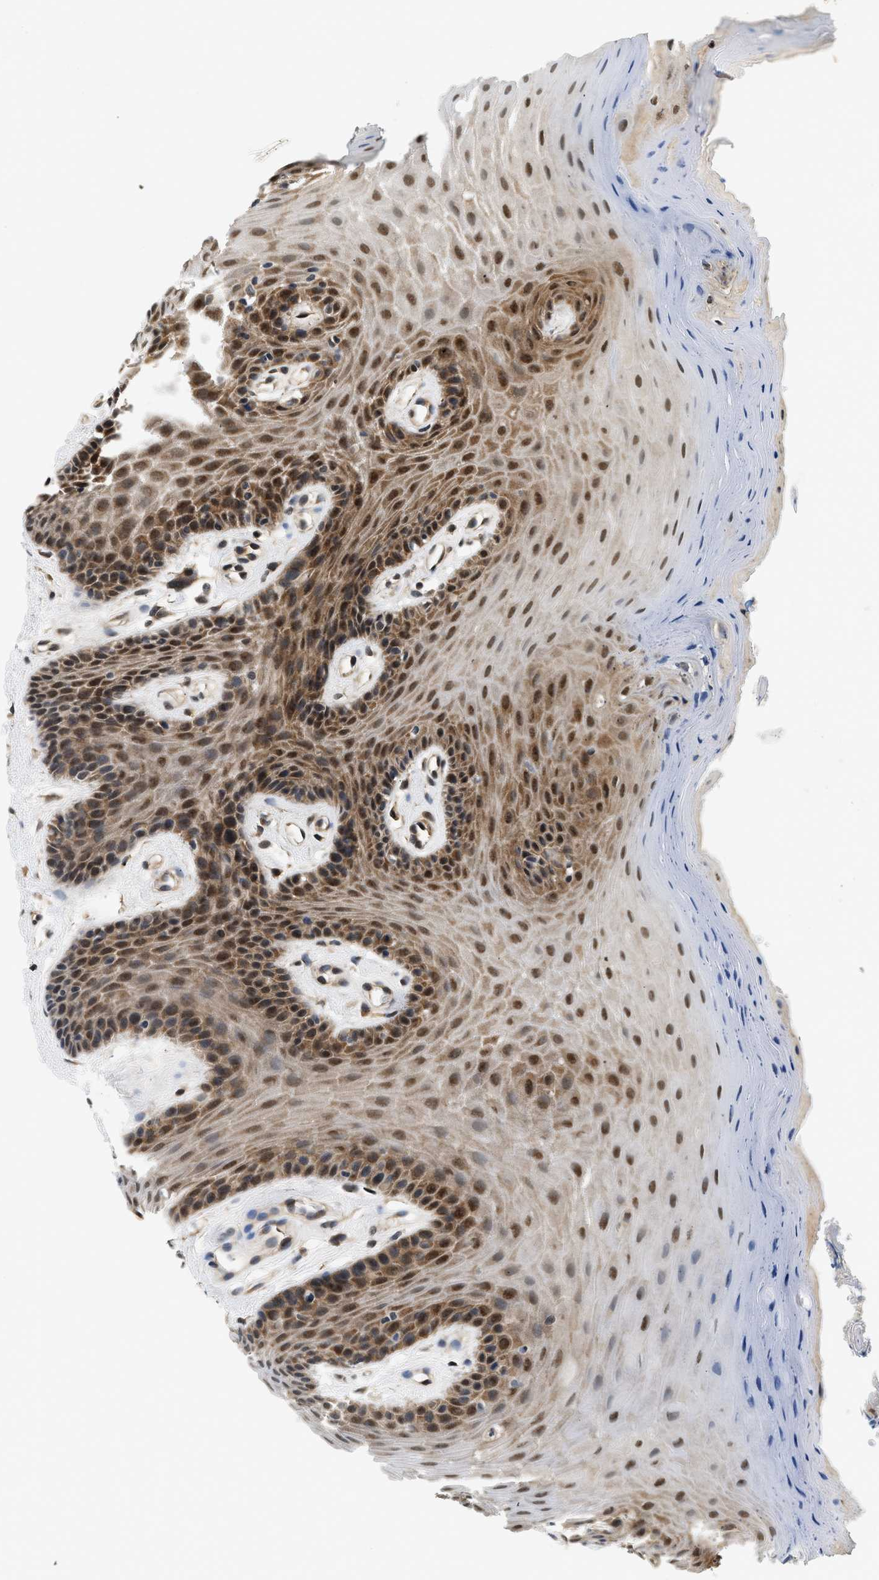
{"staining": {"intensity": "moderate", "quantity": ">75%", "location": "cytoplasmic/membranous,nuclear"}, "tissue": "oral mucosa", "cell_type": "Squamous epithelial cells", "image_type": "normal", "snomed": [{"axis": "morphology", "description": "Normal tissue, NOS"}, {"axis": "morphology", "description": "Squamous cell carcinoma, NOS"}, {"axis": "topography", "description": "Skeletal muscle"}, {"axis": "topography", "description": "Adipose tissue"}, {"axis": "topography", "description": "Vascular tissue"}, {"axis": "topography", "description": "Oral tissue"}, {"axis": "topography", "description": "Peripheral nerve tissue"}, {"axis": "topography", "description": "Head-Neck"}], "caption": "Moderate cytoplasmic/membranous,nuclear expression is seen in approximately >75% of squamous epithelial cells in benign oral mucosa.", "gene": "PSMD3", "patient": {"sex": "male", "age": 71}}